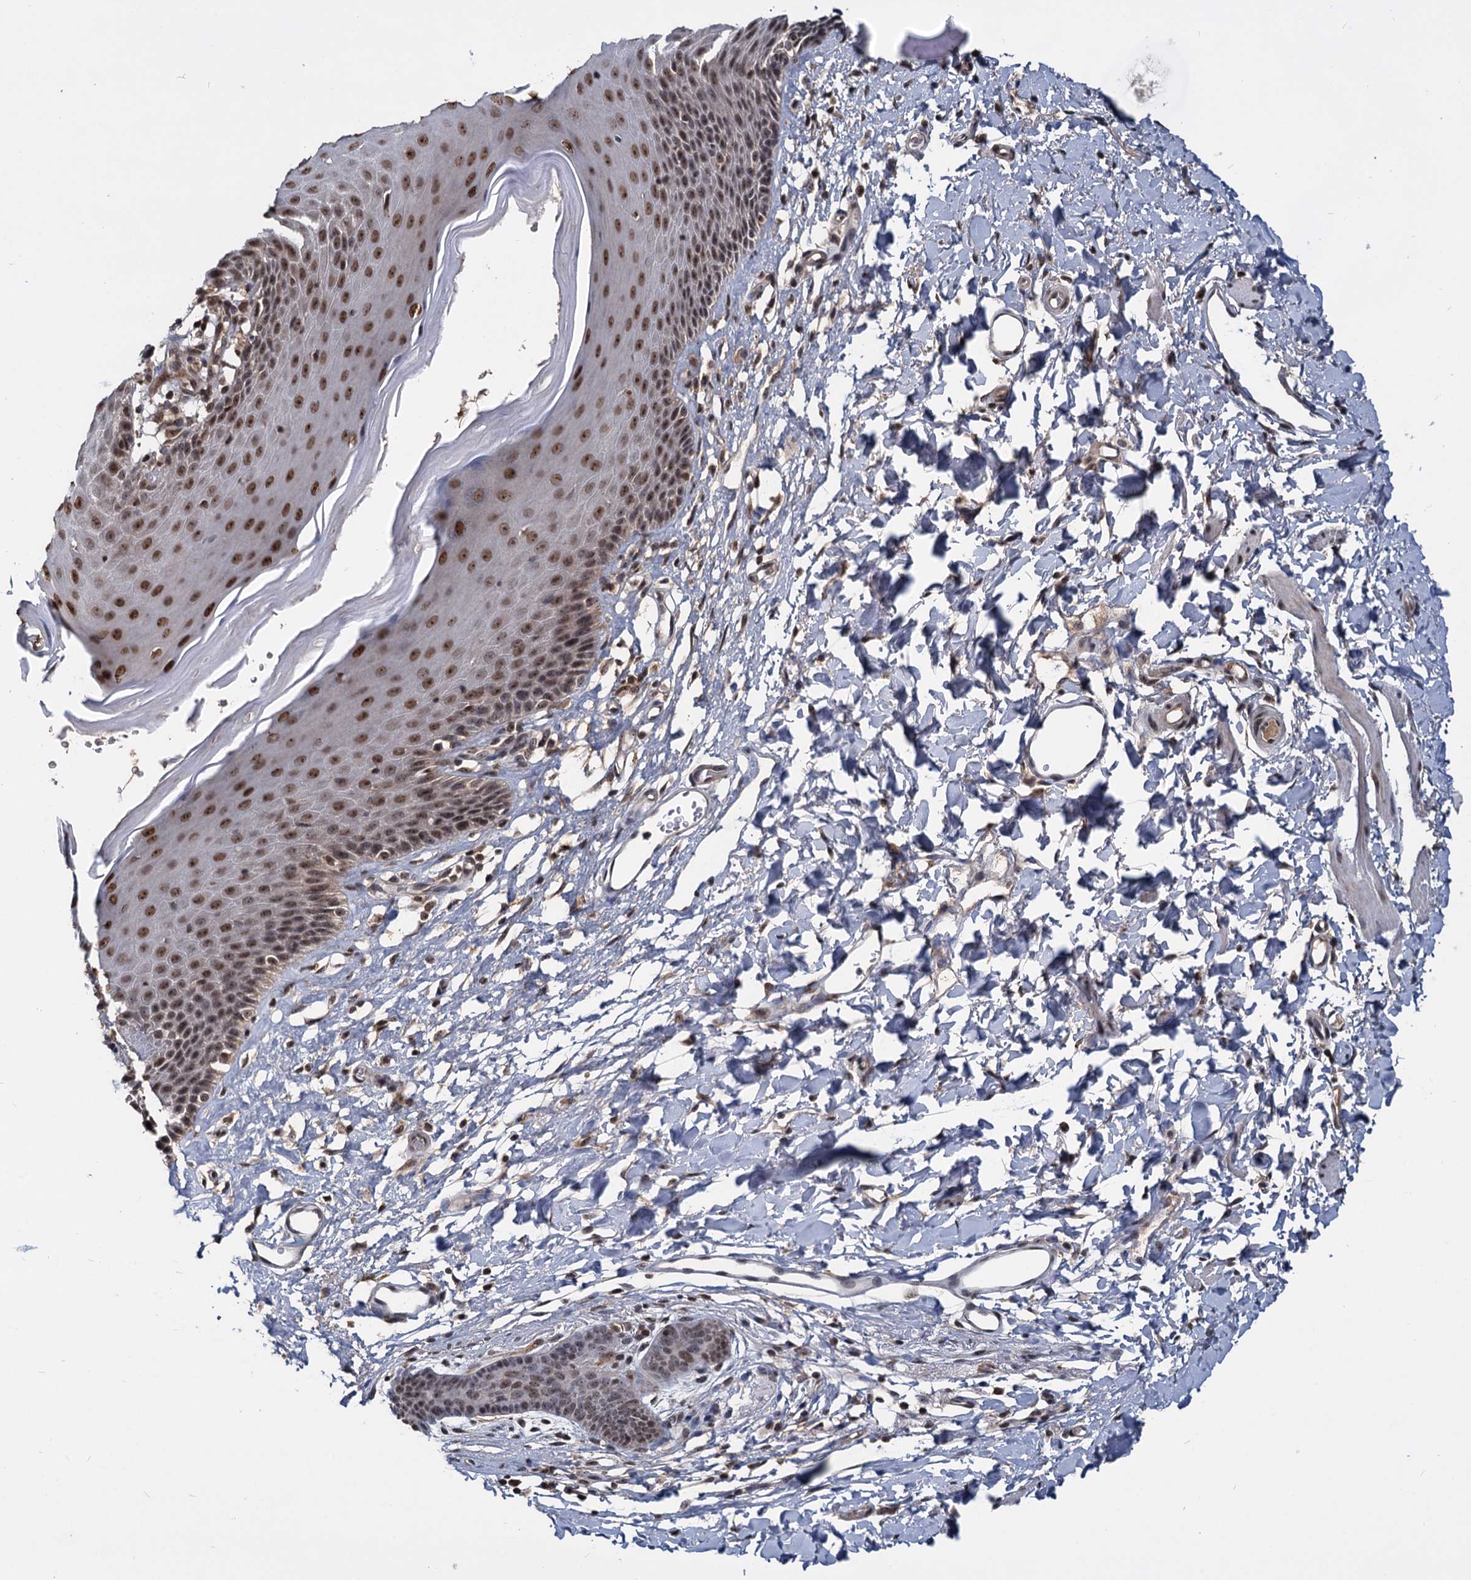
{"staining": {"intensity": "moderate", "quantity": ">75%", "location": "nuclear"}, "tissue": "skin", "cell_type": "Epidermal cells", "image_type": "normal", "snomed": [{"axis": "morphology", "description": "Normal tissue, NOS"}, {"axis": "topography", "description": "Vulva"}], "caption": "Immunohistochemistry (IHC) of unremarkable human skin displays medium levels of moderate nuclear expression in about >75% of epidermal cells. The protein of interest is stained brown, and the nuclei are stained in blue (DAB IHC with brightfield microscopy, high magnification).", "gene": "FAM216B", "patient": {"sex": "female", "age": 68}}